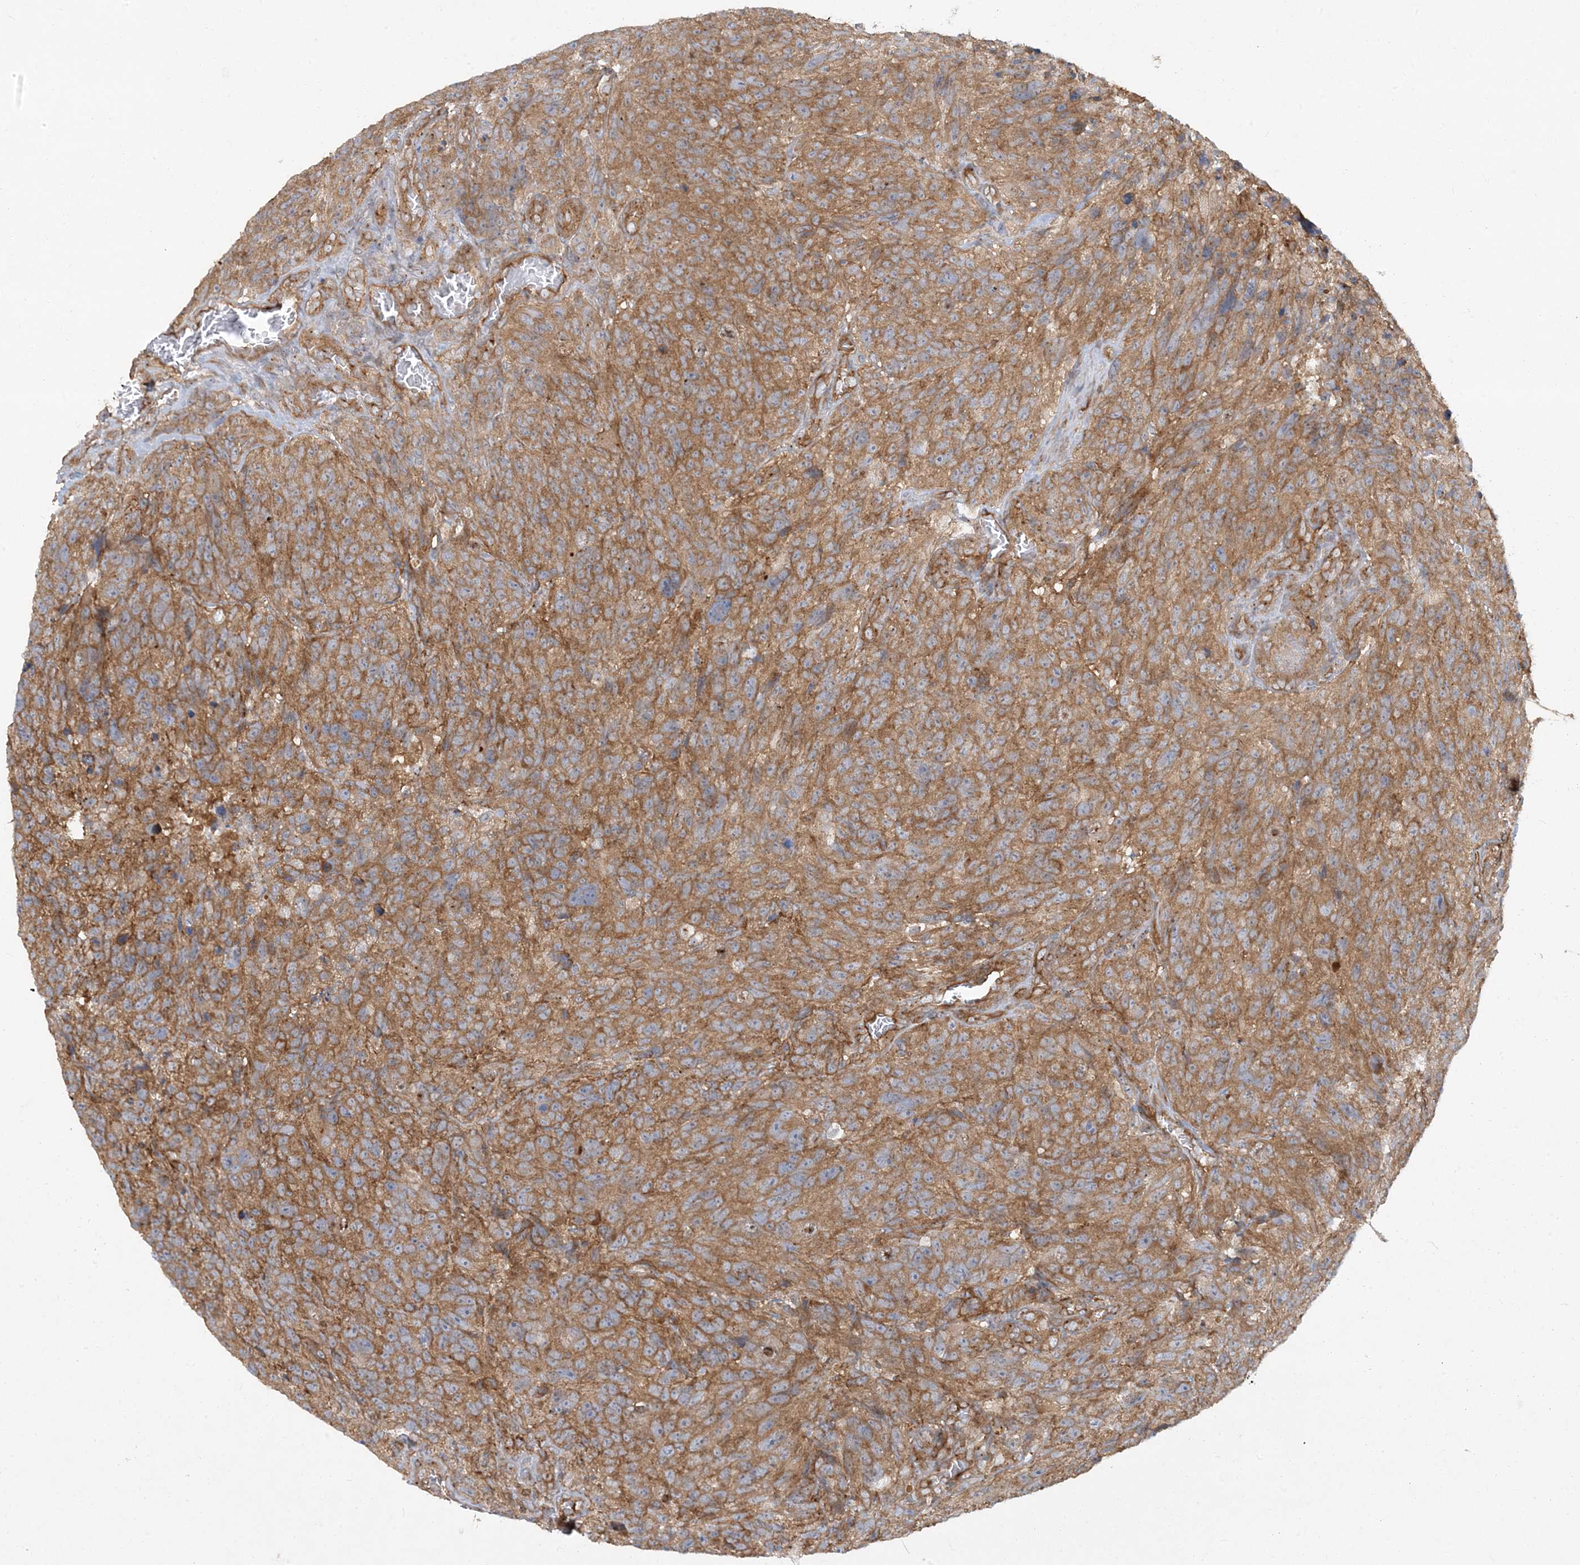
{"staining": {"intensity": "moderate", "quantity": ">75%", "location": "cytoplasmic/membranous"}, "tissue": "glioma", "cell_type": "Tumor cells", "image_type": "cancer", "snomed": [{"axis": "morphology", "description": "Glioma, malignant, High grade"}, {"axis": "topography", "description": "Brain"}], "caption": "A high-resolution image shows immunohistochemistry (IHC) staining of glioma, which exhibits moderate cytoplasmic/membranous positivity in approximately >75% of tumor cells. The protein is shown in brown color, while the nuclei are stained blue.", "gene": "ATP23", "patient": {"sex": "male", "age": 69}}